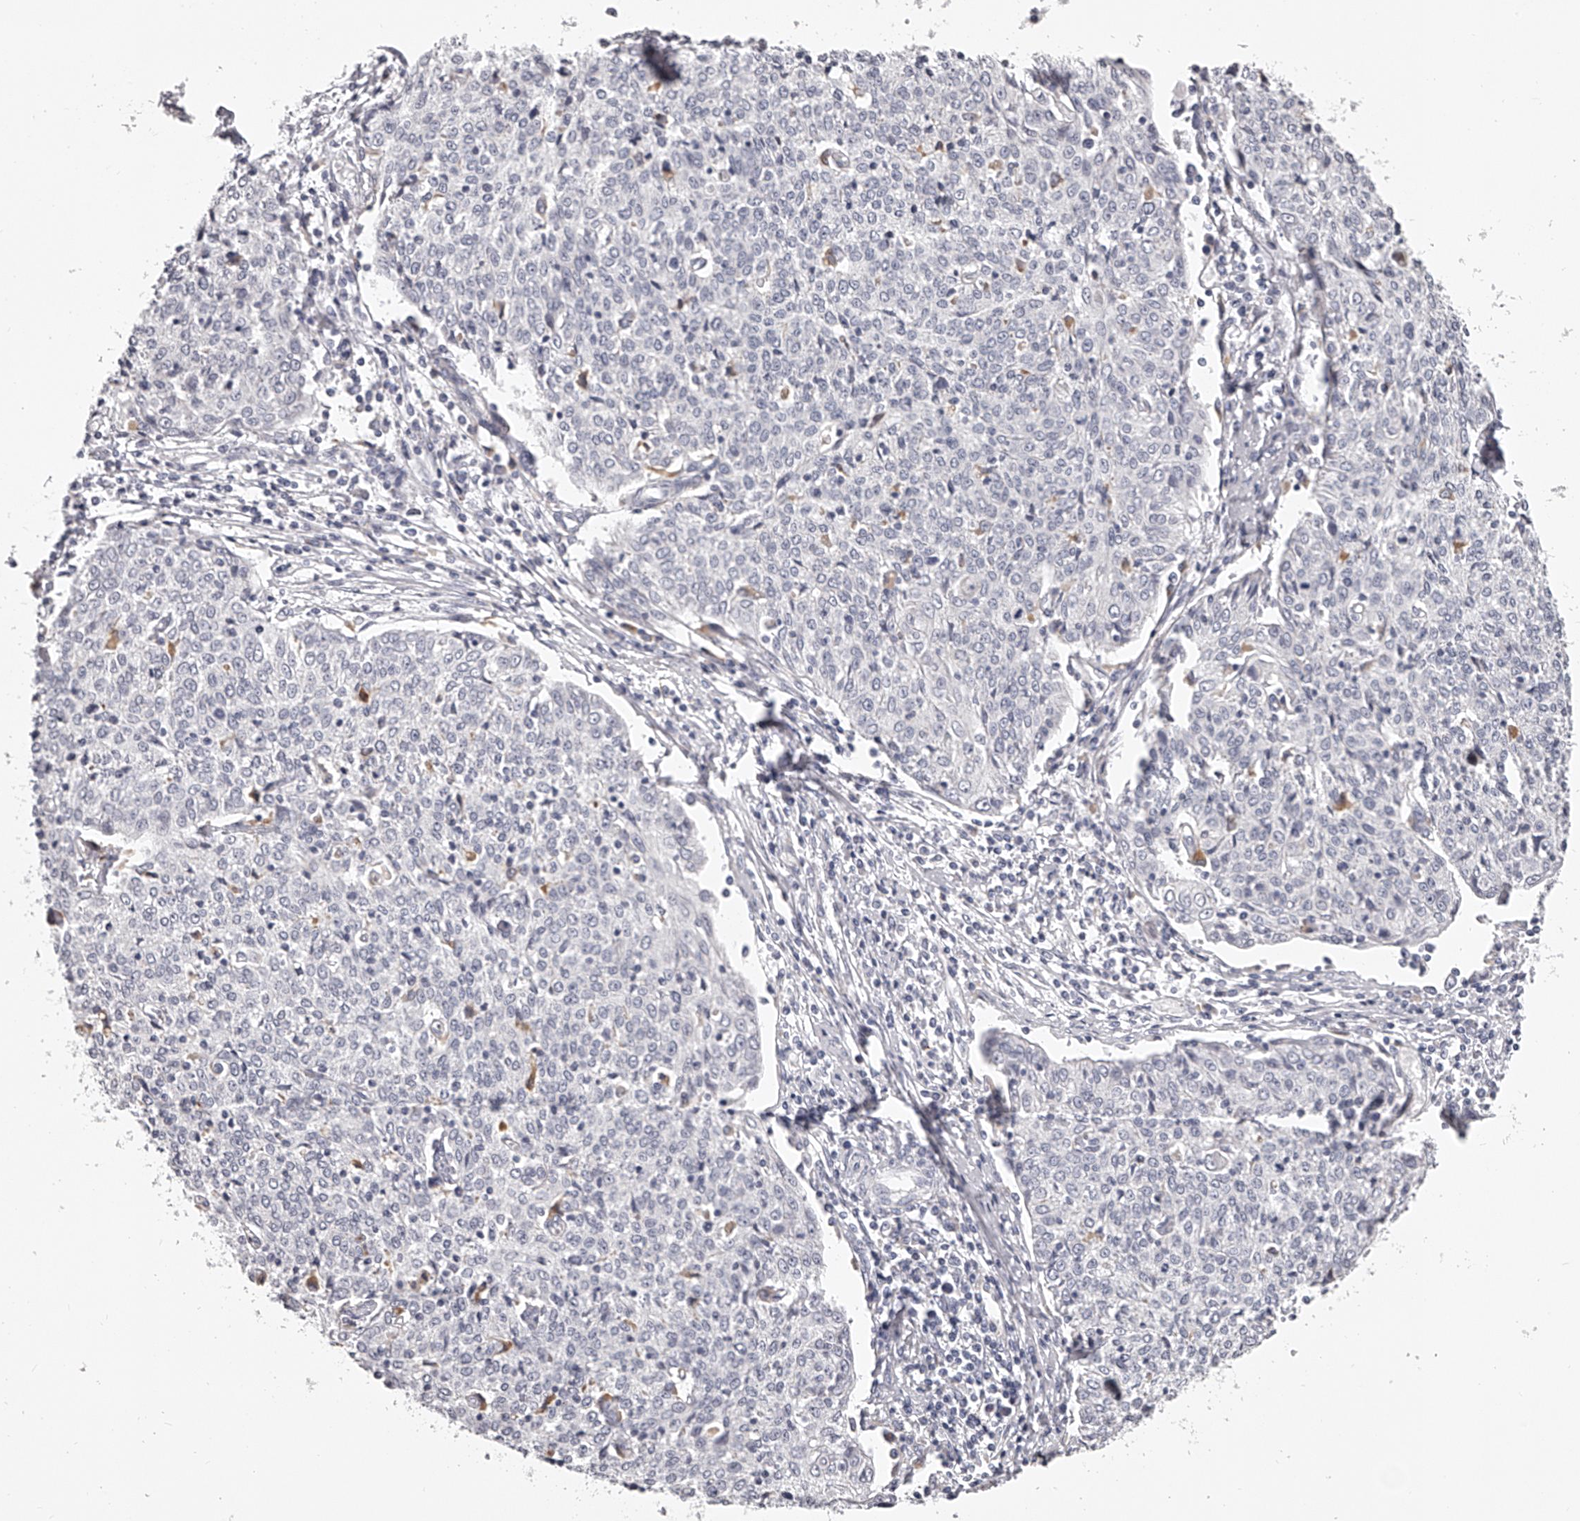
{"staining": {"intensity": "negative", "quantity": "none", "location": "none"}, "tissue": "cervical cancer", "cell_type": "Tumor cells", "image_type": "cancer", "snomed": [{"axis": "morphology", "description": "Squamous cell carcinoma, NOS"}, {"axis": "topography", "description": "Cervix"}], "caption": "Protein analysis of cervical cancer (squamous cell carcinoma) reveals no significant staining in tumor cells.", "gene": "DMRT1", "patient": {"sex": "female", "age": 48}}